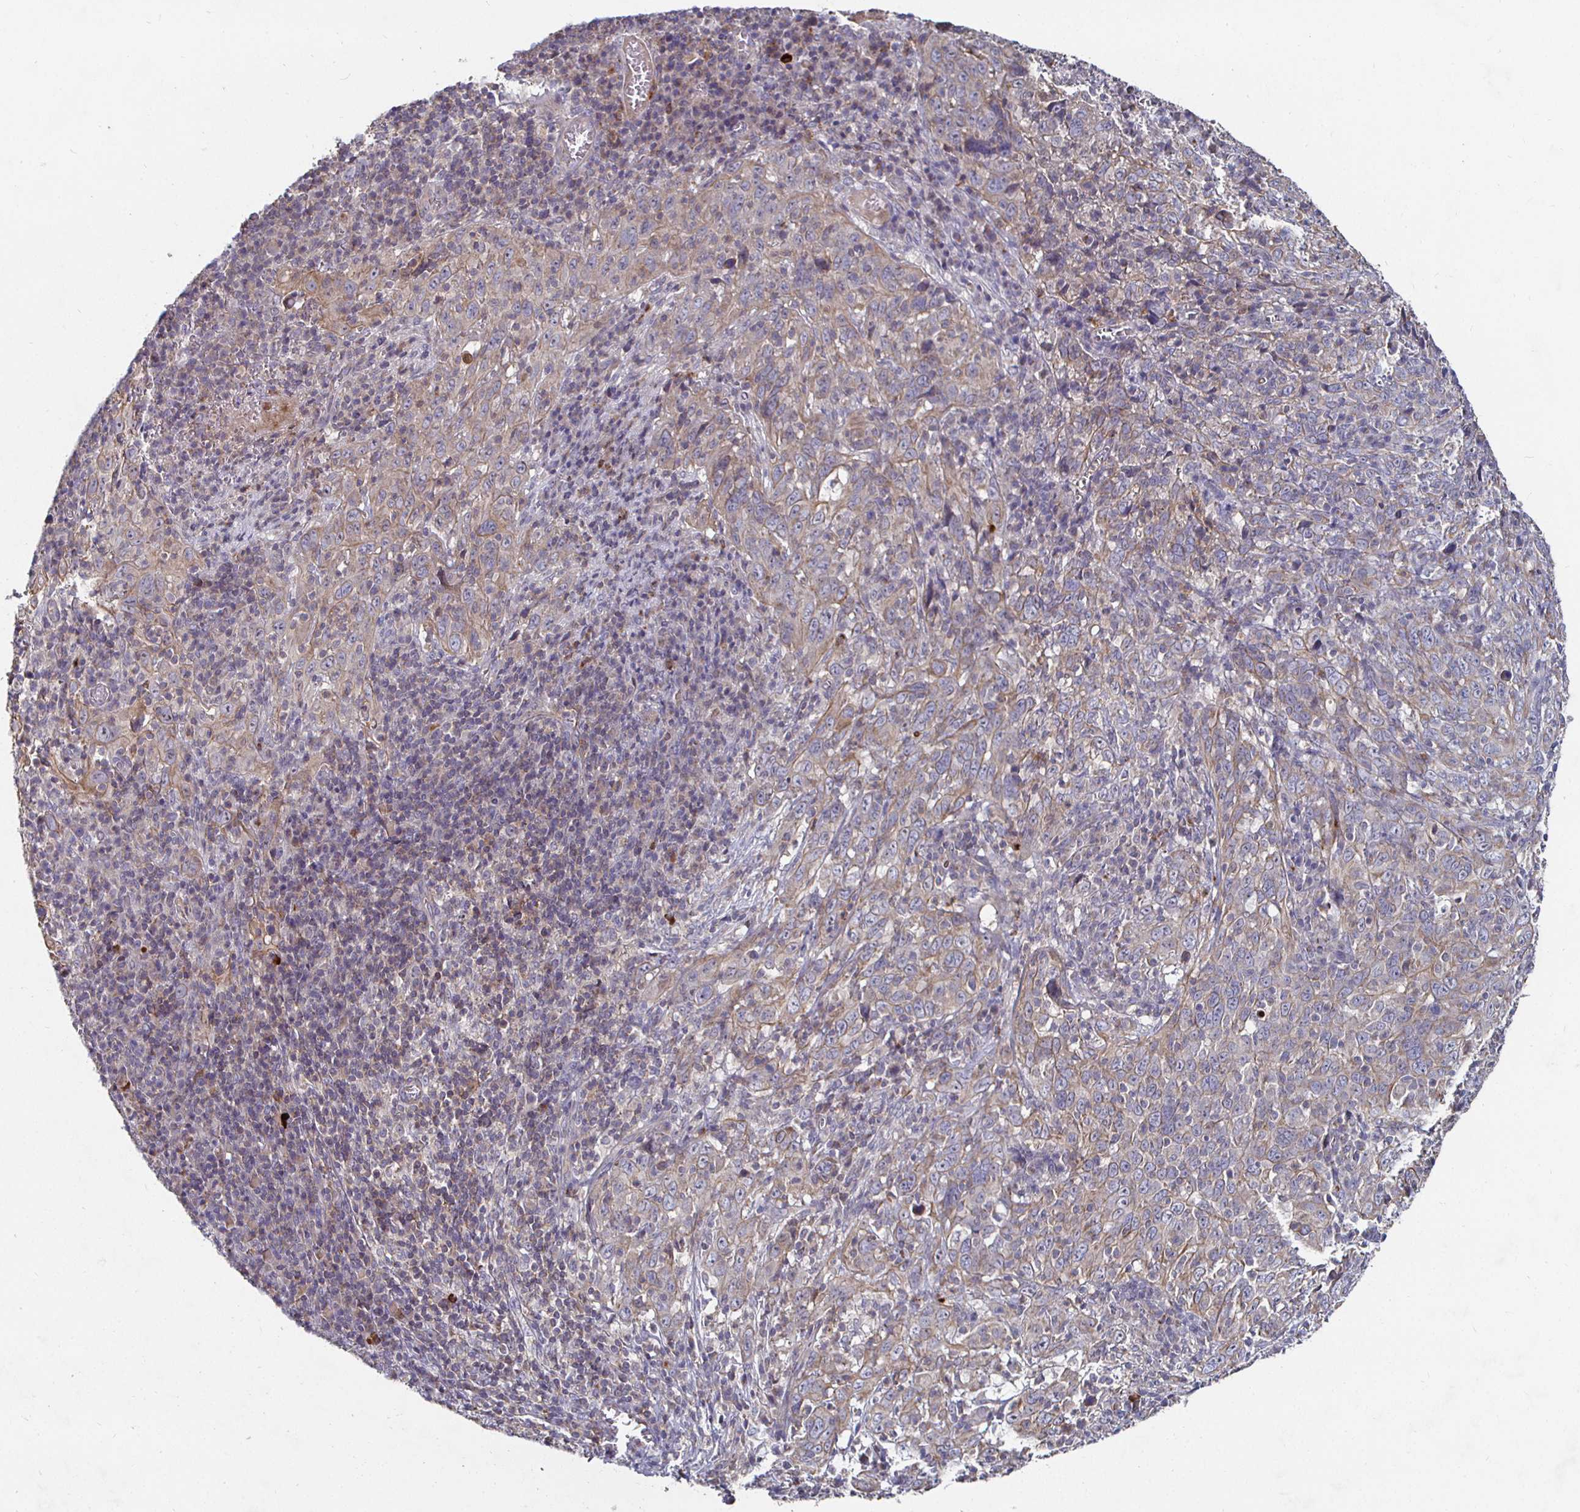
{"staining": {"intensity": "moderate", "quantity": ">75%", "location": "cytoplasmic/membranous"}, "tissue": "cervical cancer", "cell_type": "Tumor cells", "image_type": "cancer", "snomed": [{"axis": "morphology", "description": "Squamous cell carcinoma, NOS"}, {"axis": "topography", "description": "Cervix"}], "caption": "Immunohistochemistry (IHC) histopathology image of neoplastic tissue: cervical squamous cell carcinoma stained using immunohistochemistry exhibits medium levels of moderate protein expression localized specifically in the cytoplasmic/membranous of tumor cells, appearing as a cytoplasmic/membranous brown color.", "gene": "NRSN1", "patient": {"sex": "female", "age": 46}}